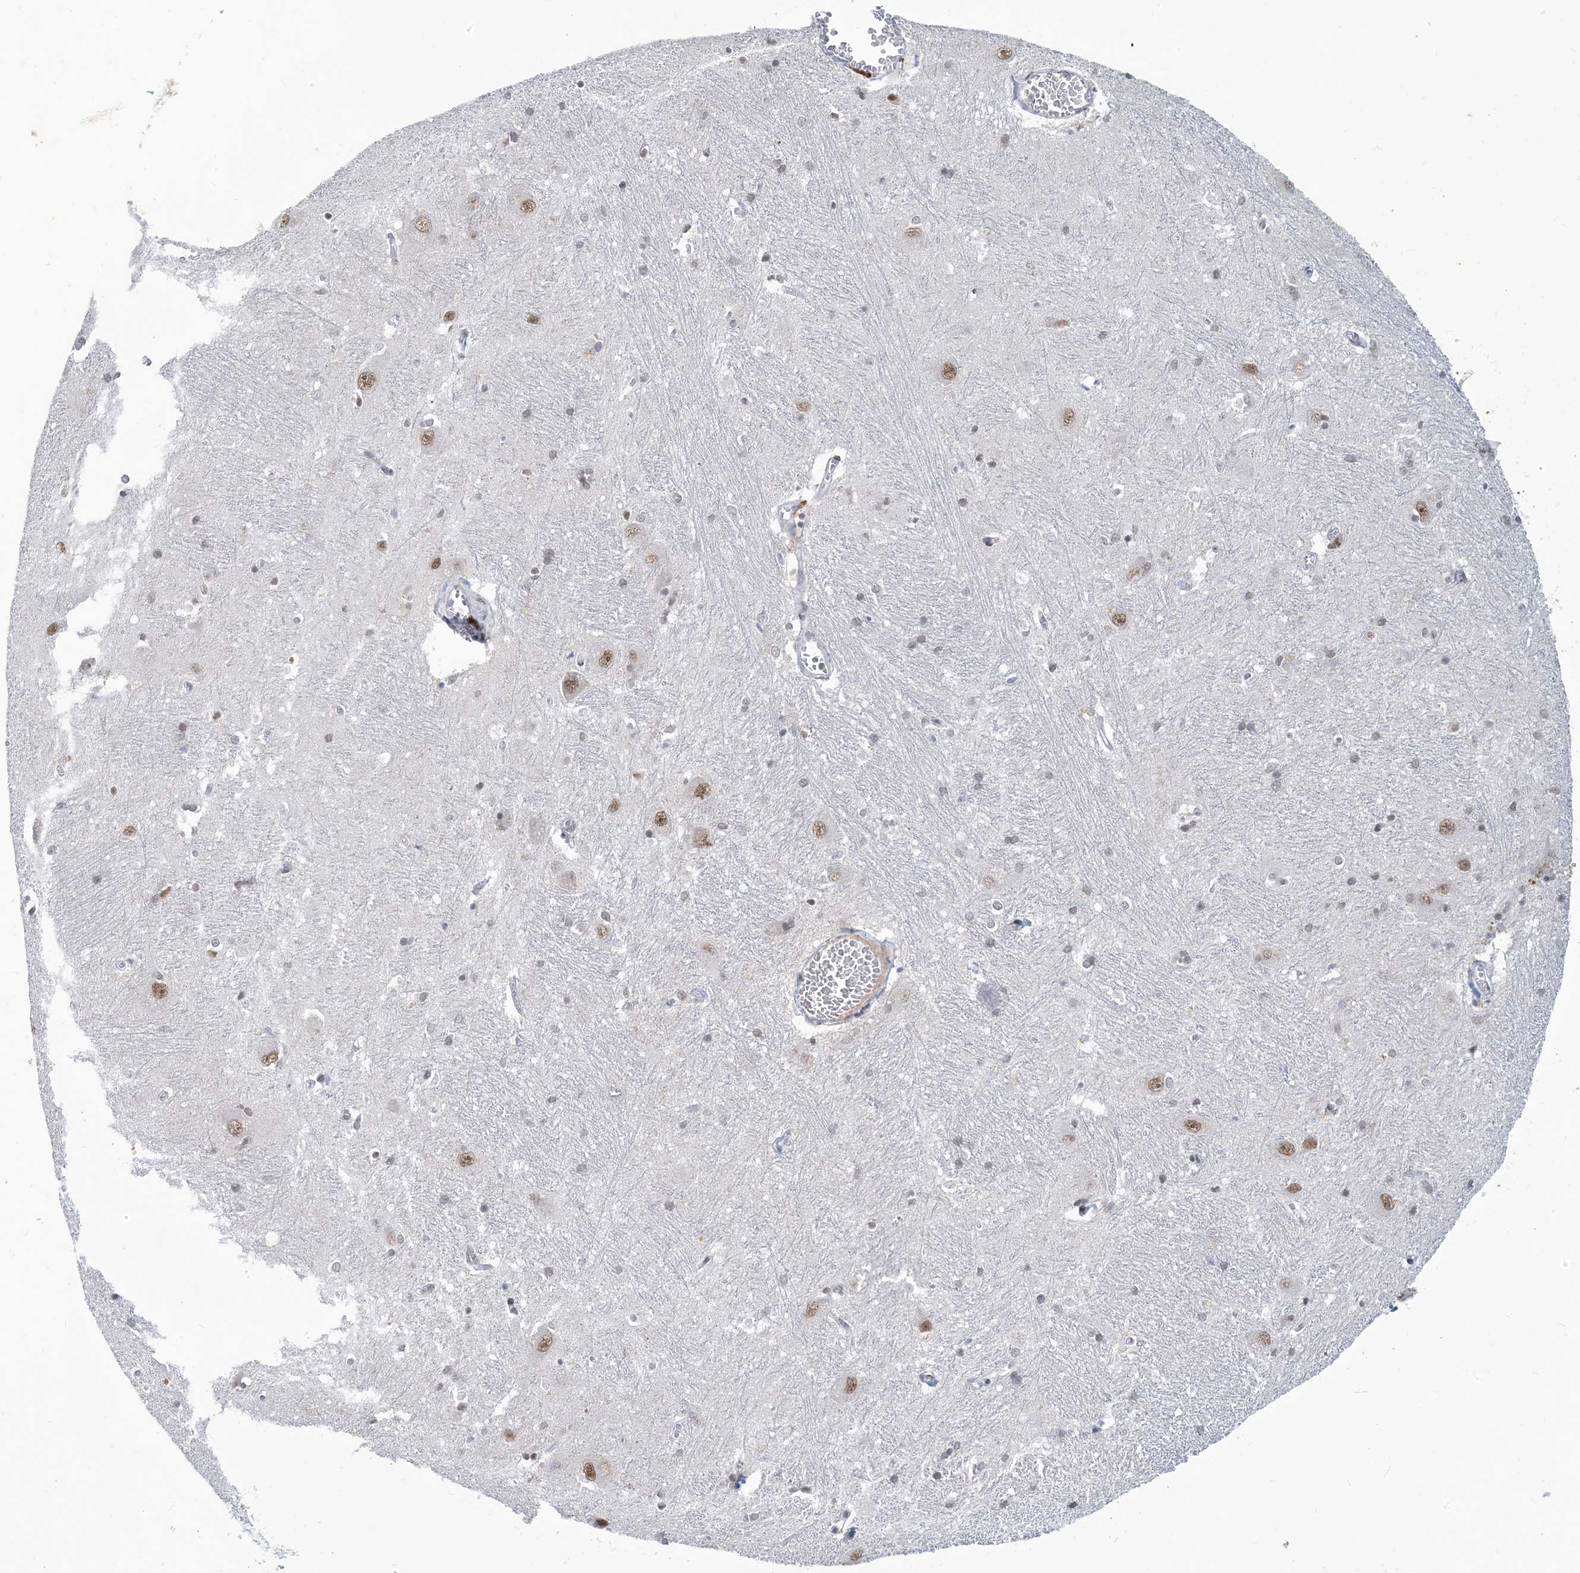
{"staining": {"intensity": "weak", "quantity": "<25%", "location": "cytoplasmic/membranous,nuclear"}, "tissue": "caudate", "cell_type": "Glial cells", "image_type": "normal", "snomed": [{"axis": "morphology", "description": "Normal tissue, NOS"}, {"axis": "topography", "description": "Lateral ventricle wall"}], "caption": "This is a photomicrograph of immunohistochemistry staining of normal caudate, which shows no staining in glial cells.", "gene": "ZNF674", "patient": {"sex": "male", "age": 37}}